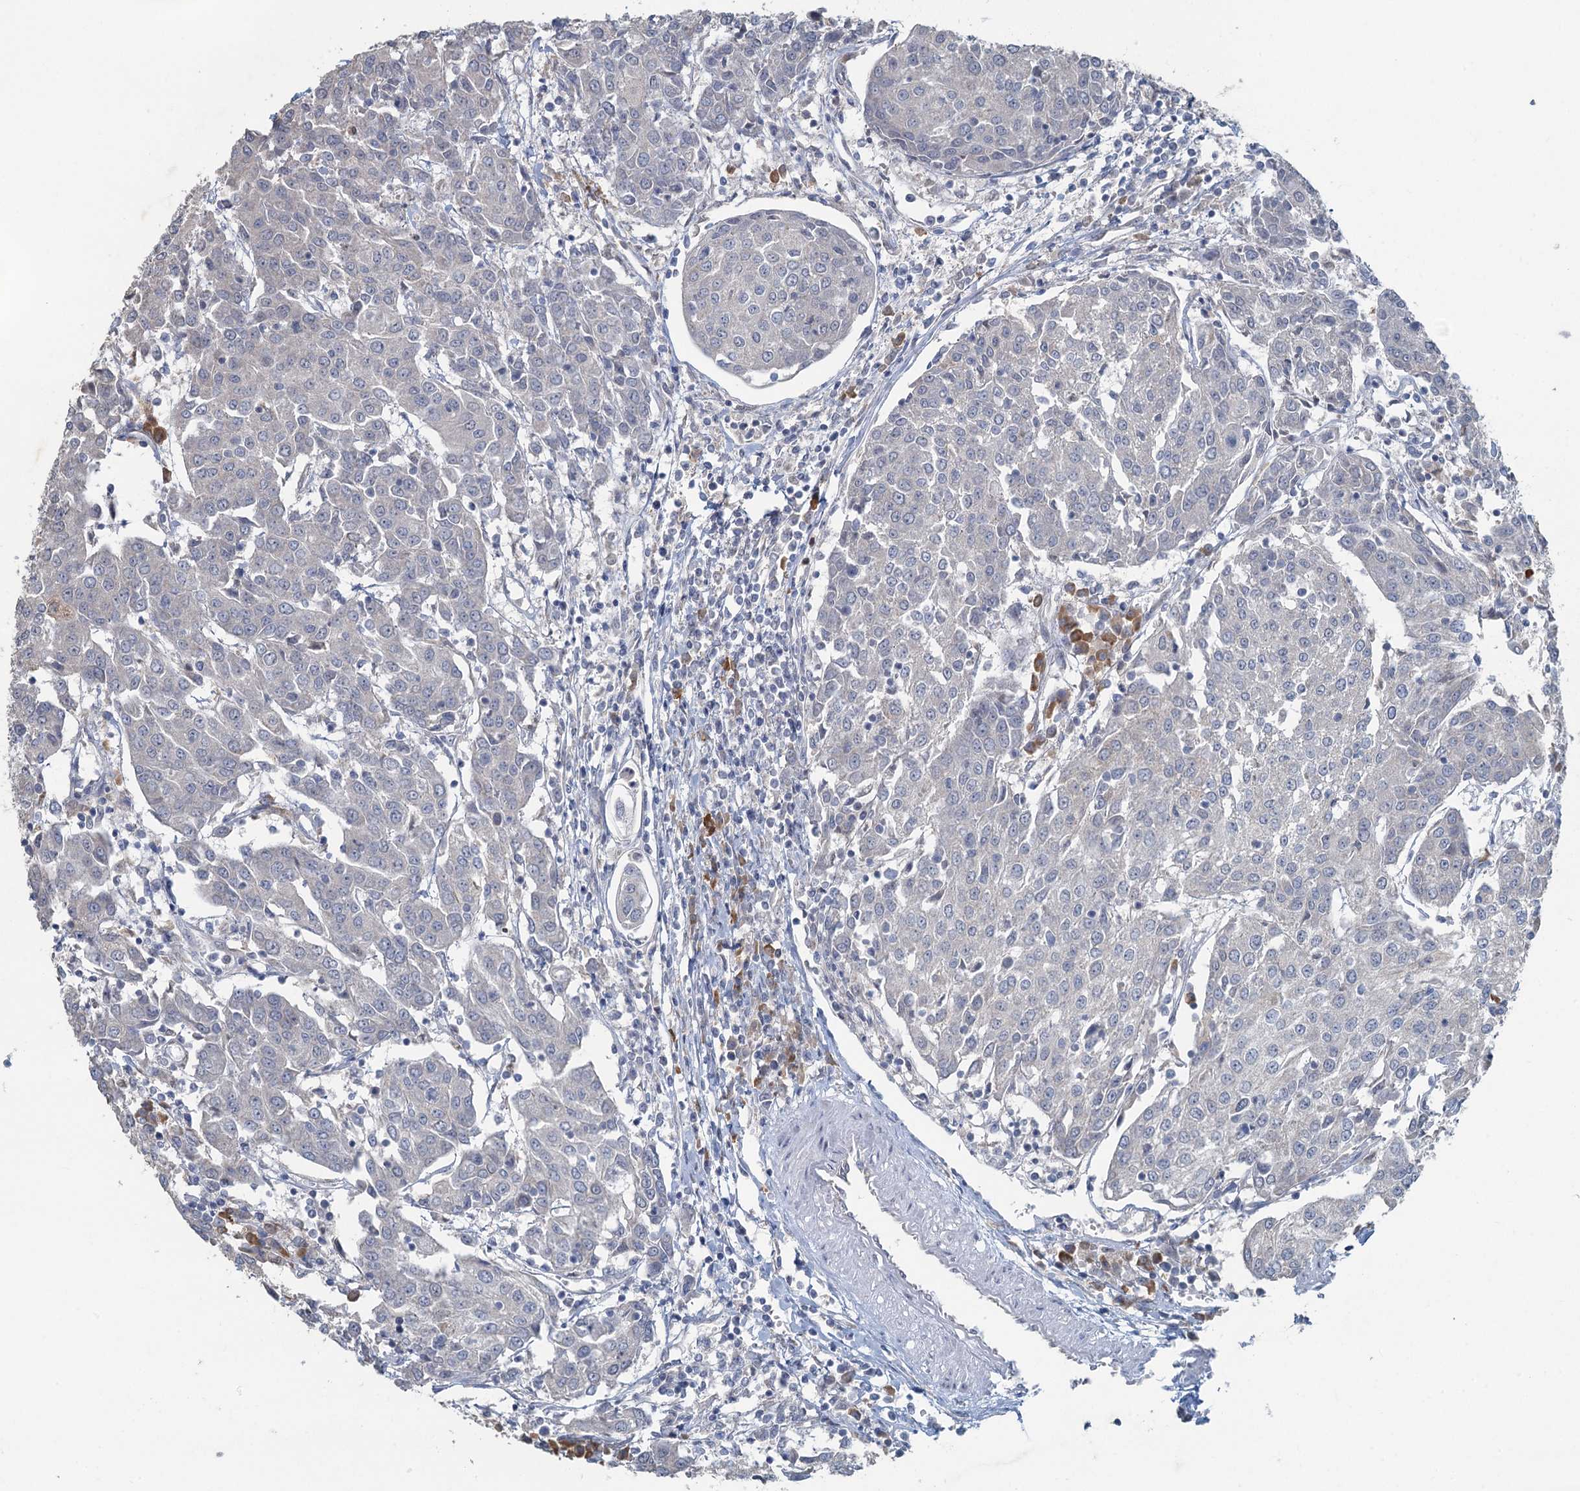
{"staining": {"intensity": "negative", "quantity": "none", "location": "none"}, "tissue": "urothelial cancer", "cell_type": "Tumor cells", "image_type": "cancer", "snomed": [{"axis": "morphology", "description": "Urothelial carcinoma, High grade"}, {"axis": "topography", "description": "Urinary bladder"}], "caption": "A photomicrograph of human urothelial cancer is negative for staining in tumor cells. (Immunohistochemistry, brightfield microscopy, high magnification).", "gene": "TEX35", "patient": {"sex": "female", "age": 85}}